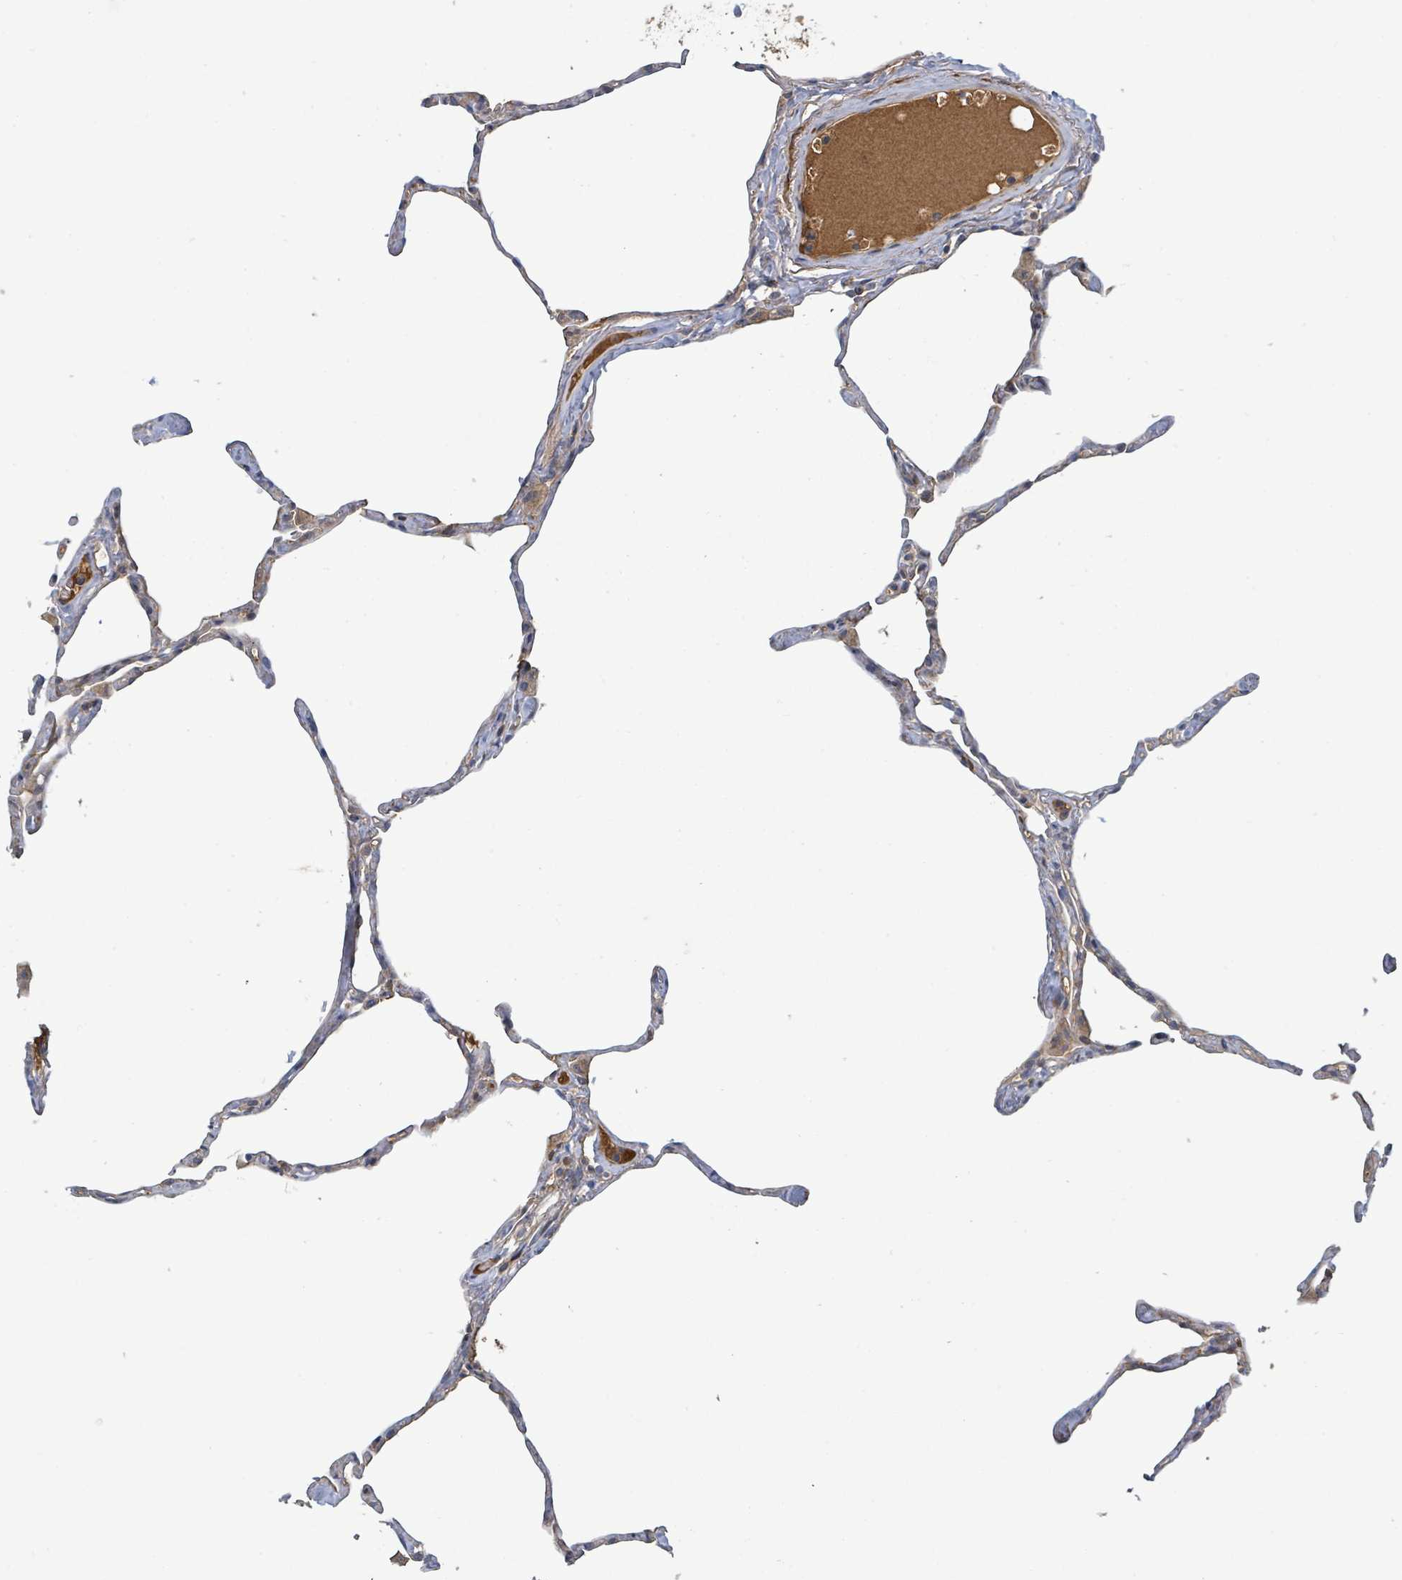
{"staining": {"intensity": "negative", "quantity": "none", "location": "none"}, "tissue": "lung", "cell_type": "Alveolar cells", "image_type": "normal", "snomed": [{"axis": "morphology", "description": "Normal tissue, NOS"}, {"axis": "topography", "description": "Lung"}], "caption": "Image shows no significant protein positivity in alveolar cells of benign lung. Brightfield microscopy of IHC stained with DAB (brown) and hematoxylin (blue), captured at high magnification.", "gene": "STARD4", "patient": {"sex": "male", "age": 65}}